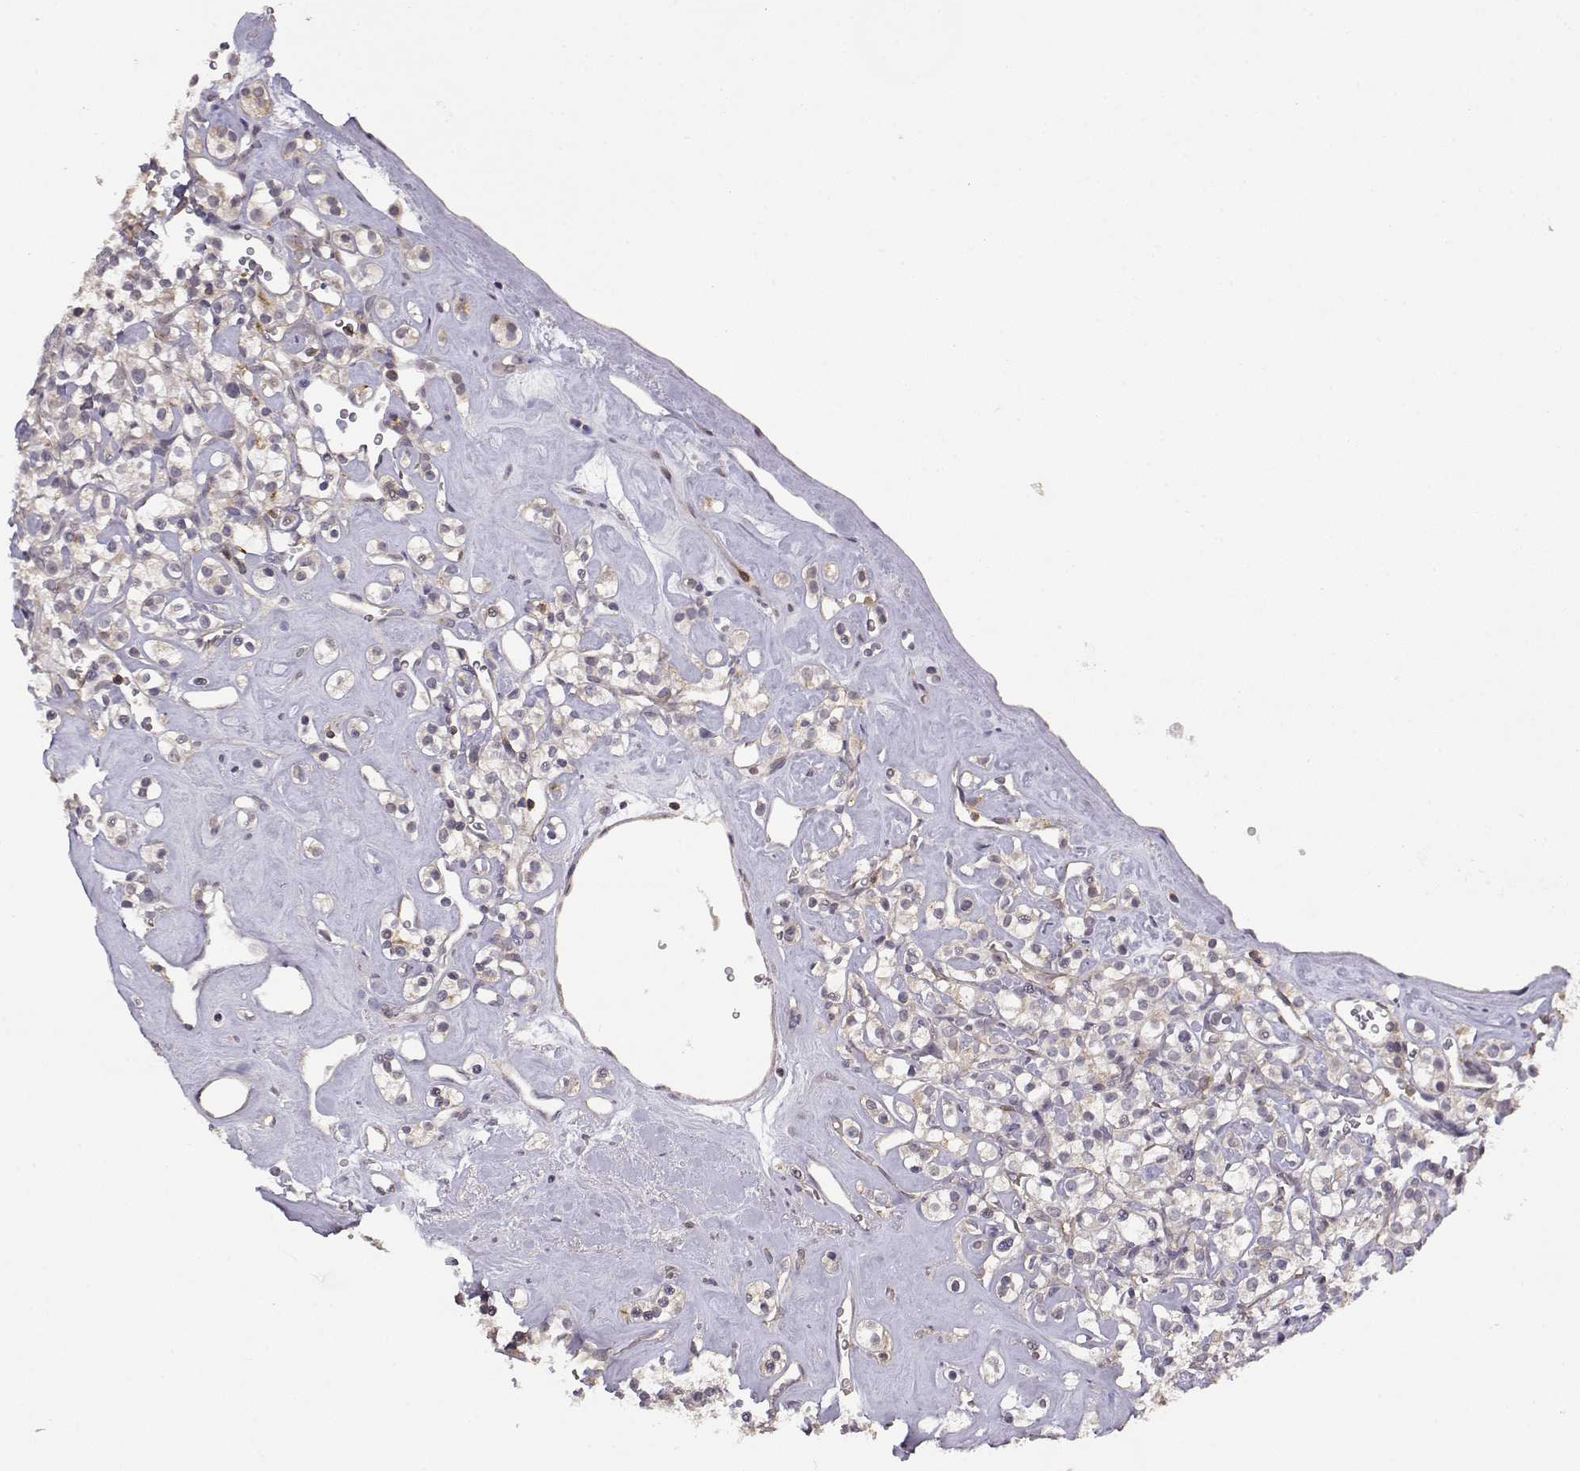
{"staining": {"intensity": "negative", "quantity": "none", "location": "none"}, "tissue": "renal cancer", "cell_type": "Tumor cells", "image_type": "cancer", "snomed": [{"axis": "morphology", "description": "Adenocarcinoma, NOS"}, {"axis": "topography", "description": "Kidney"}], "caption": "Immunohistochemistry micrograph of neoplastic tissue: human renal adenocarcinoma stained with DAB (3,3'-diaminobenzidine) exhibits no significant protein staining in tumor cells.", "gene": "IFITM1", "patient": {"sex": "male", "age": 77}}